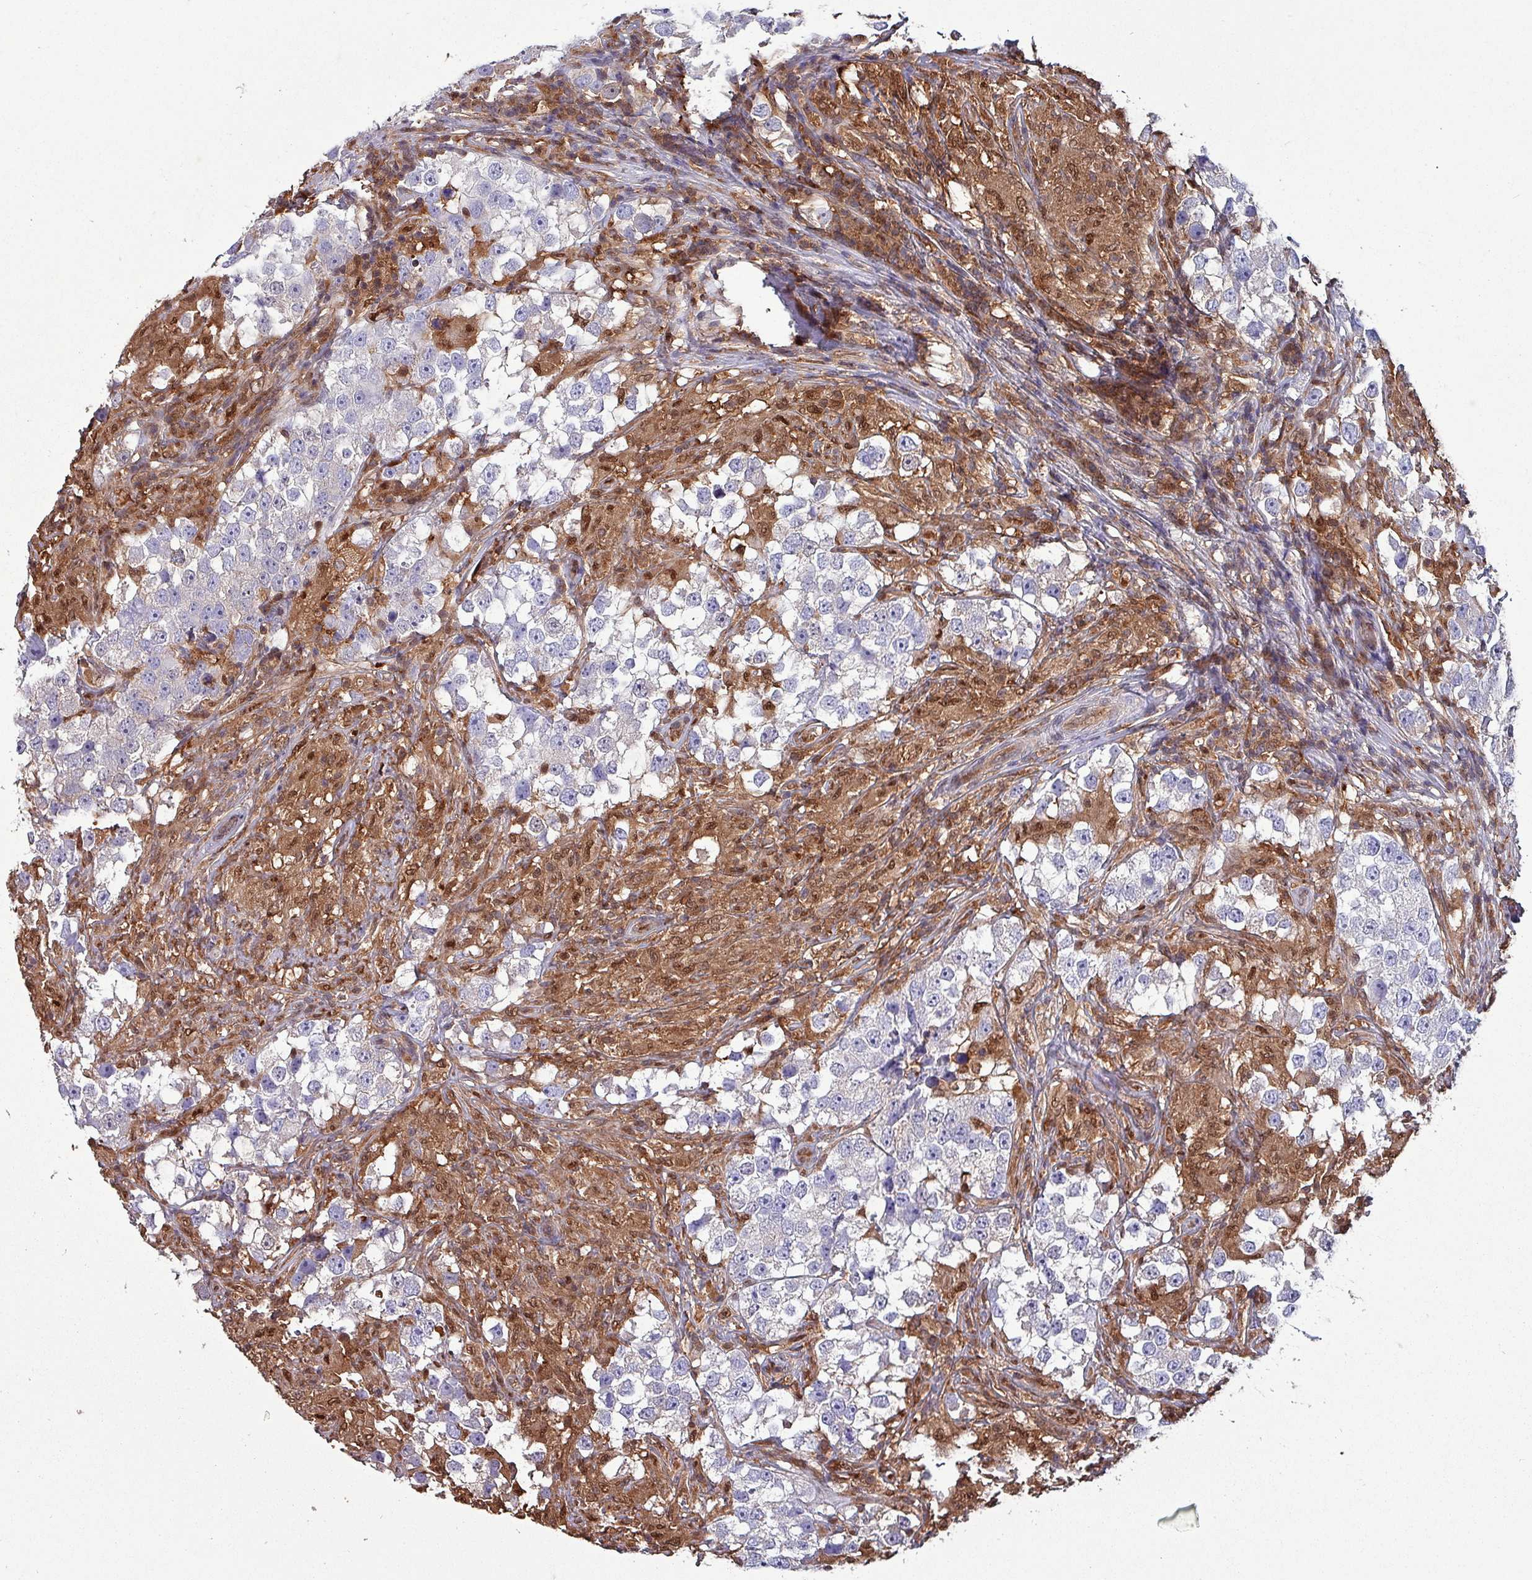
{"staining": {"intensity": "negative", "quantity": "none", "location": "none"}, "tissue": "testis cancer", "cell_type": "Tumor cells", "image_type": "cancer", "snomed": [{"axis": "morphology", "description": "Seminoma, NOS"}, {"axis": "topography", "description": "Testis"}], "caption": "DAB (3,3'-diaminobenzidine) immunohistochemical staining of human testis cancer reveals no significant staining in tumor cells. (Stains: DAB immunohistochemistry with hematoxylin counter stain, Microscopy: brightfield microscopy at high magnification).", "gene": "PSMB8", "patient": {"sex": "male", "age": 46}}